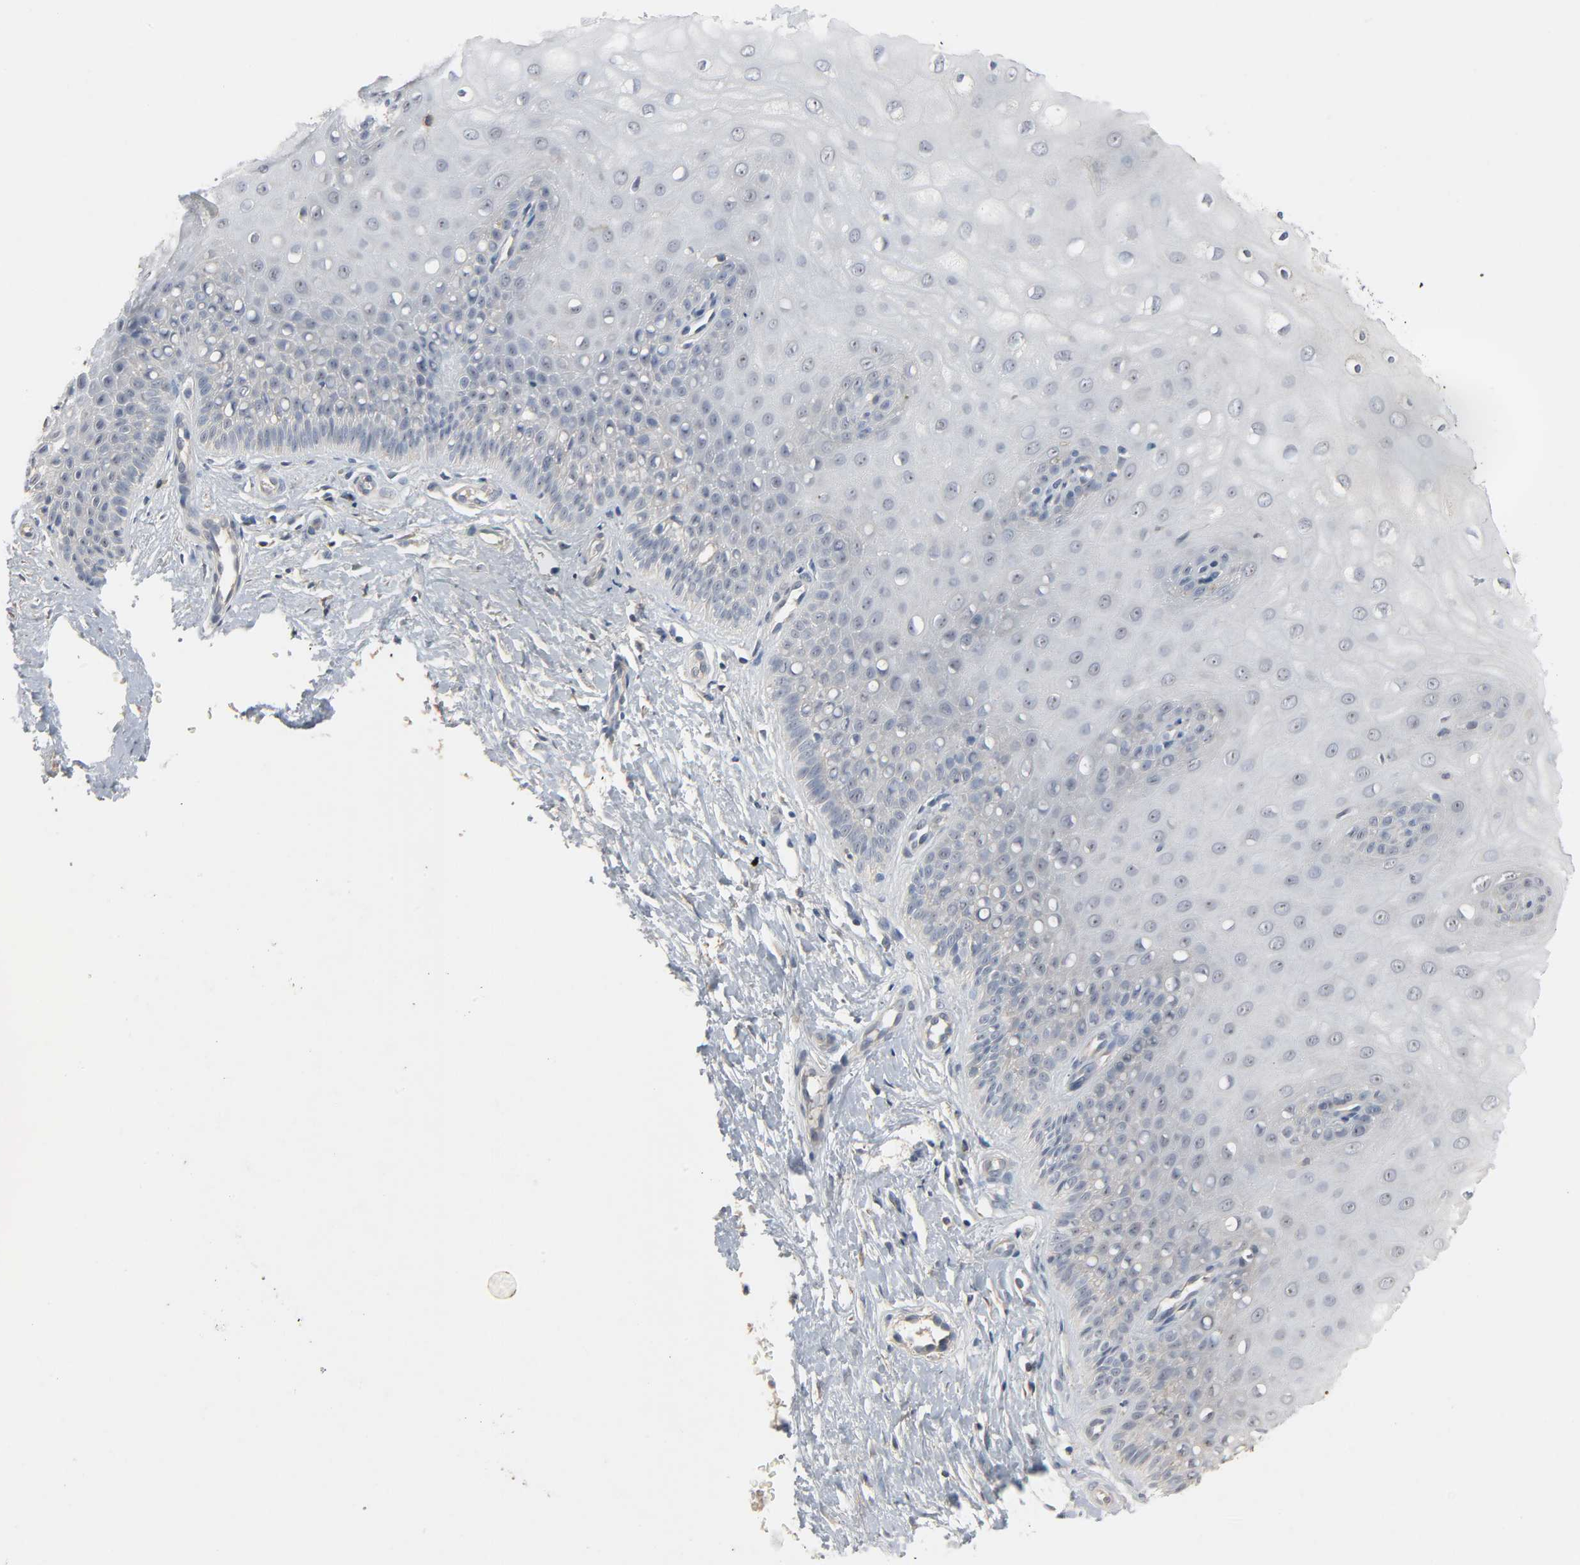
{"staining": {"intensity": "weak", "quantity": ">75%", "location": "cytoplasmic/membranous"}, "tissue": "cervix", "cell_type": "Glandular cells", "image_type": "normal", "snomed": [{"axis": "morphology", "description": "Normal tissue, NOS"}, {"axis": "topography", "description": "Cervix"}], "caption": "A brown stain shows weak cytoplasmic/membranous staining of a protein in glandular cells of benign cervix. The protein of interest is stained brown, and the nuclei are stained in blue (DAB (3,3'-diaminobenzidine) IHC with brightfield microscopy, high magnification).", "gene": "CD4", "patient": {"sex": "female", "age": 55}}